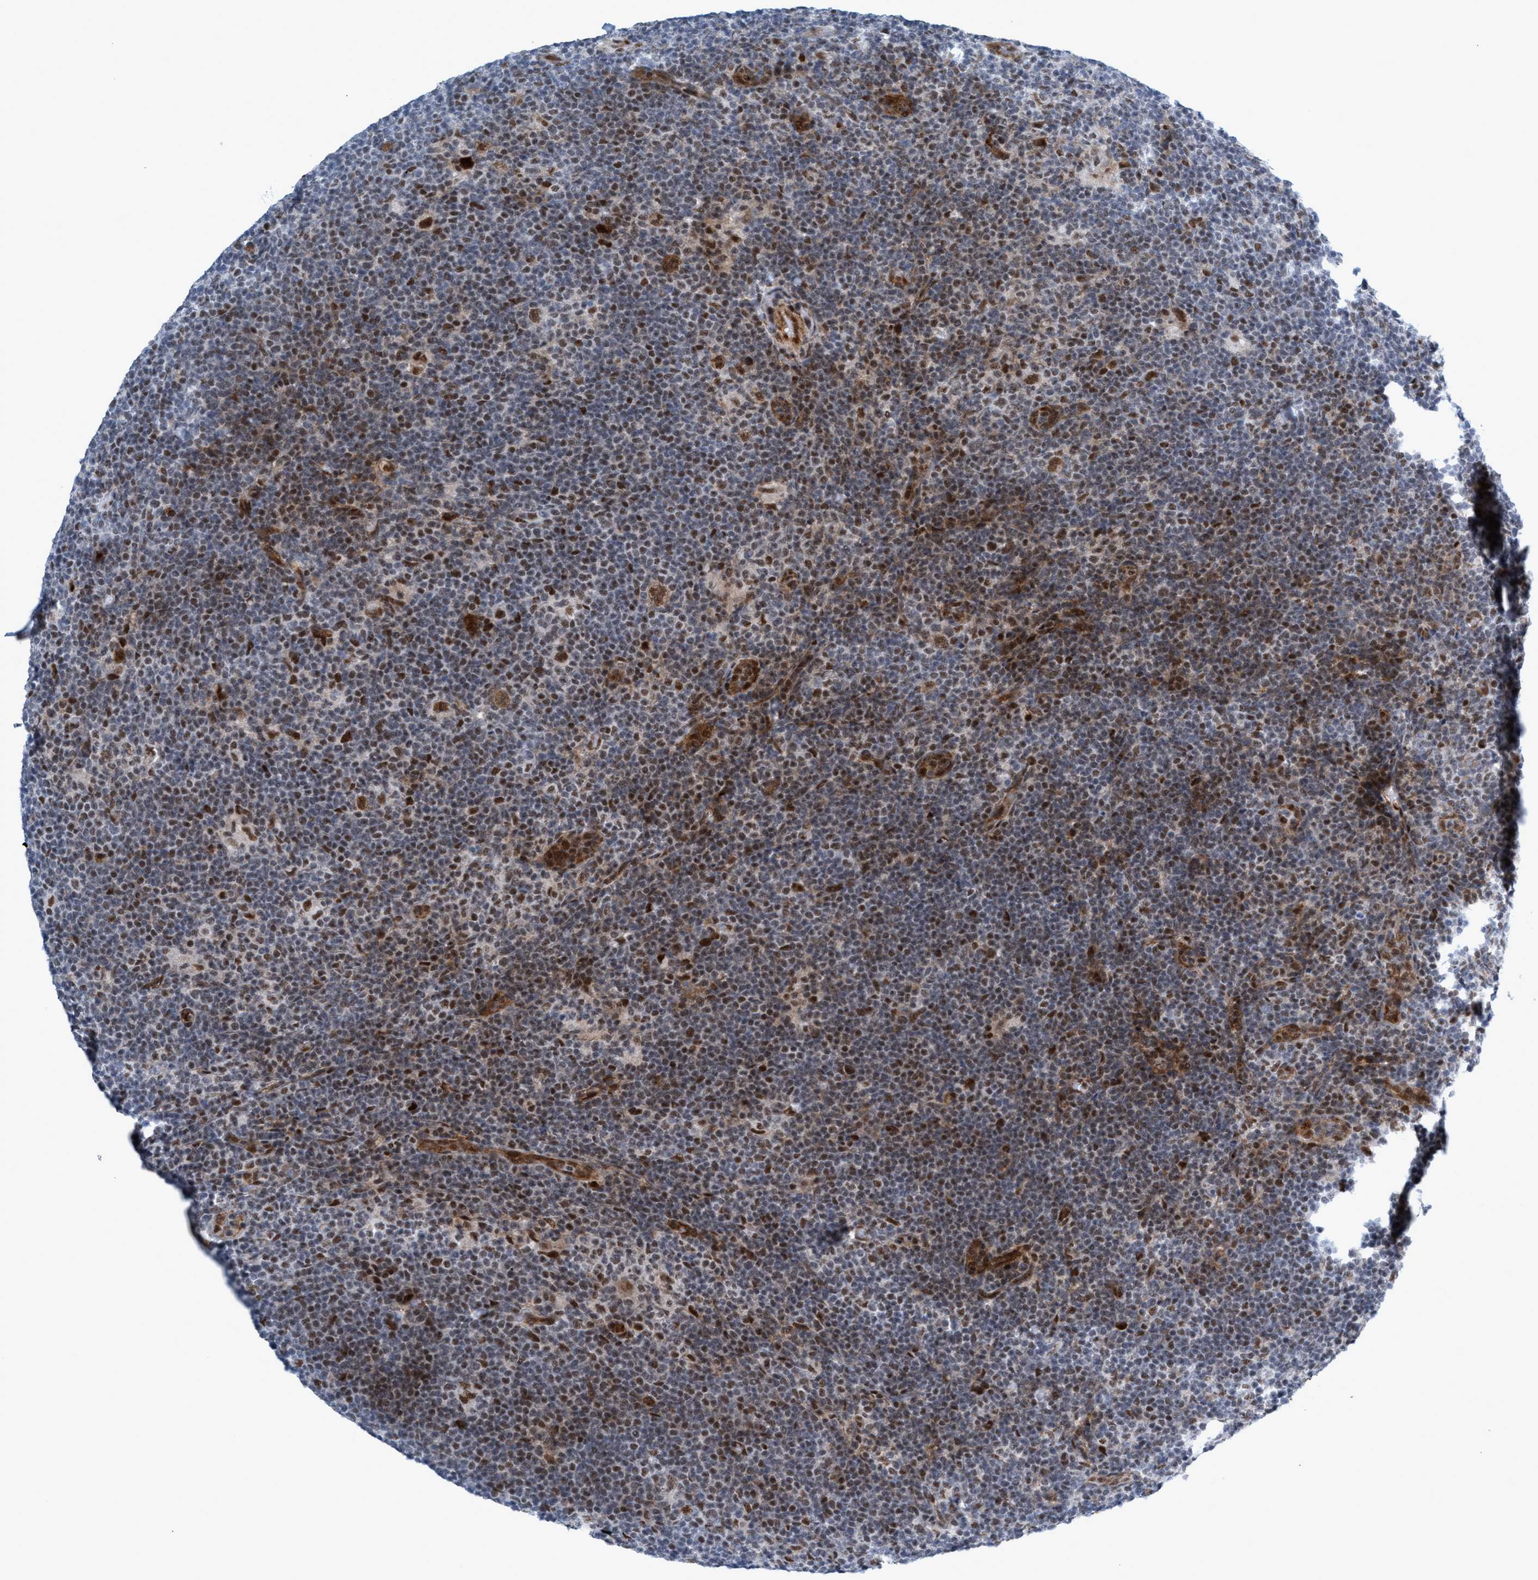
{"staining": {"intensity": "strong", "quantity": ">75%", "location": "nuclear"}, "tissue": "lymphoma", "cell_type": "Tumor cells", "image_type": "cancer", "snomed": [{"axis": "morphology", "description": "Hodgkin's disease, NOS"}, {"axis": "topography", "description": "Lymph node"}], "caption": "A photomicrograph of human lymphoma stained for a protein displays strong nuclear brown staining in tumor cells. The protein of interest is stained brown, and the nuclei are stained in blue (DAB (3,3'-diaminobenzidine) IHC with brightfield microscopy, high magnification).", "gene": "CWC27", "patient": {"sex": "female", "age": 57}}